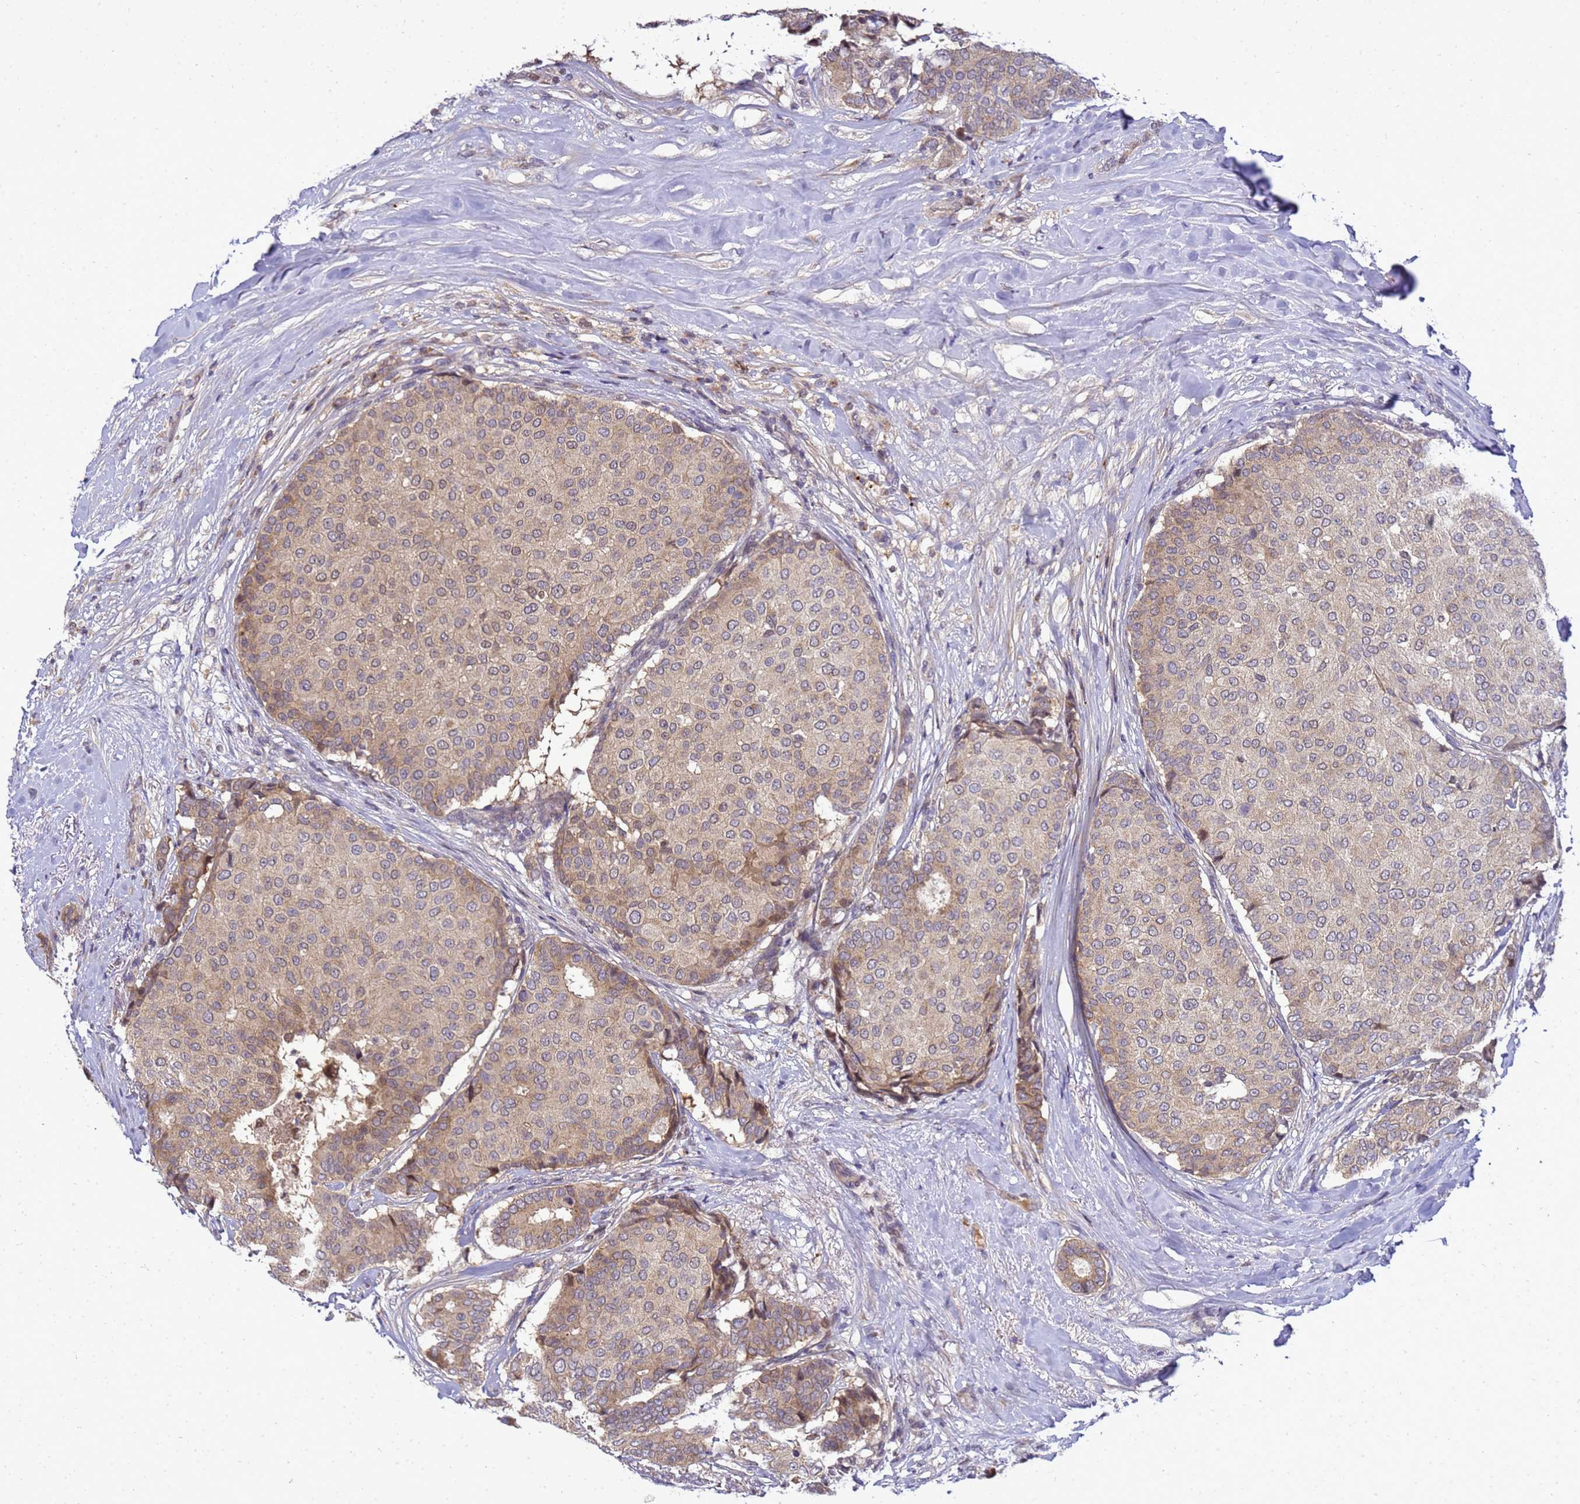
{"staining": {"intensity": "weak", "quantity": ">75%", "location": "cytoplasmic/membranous"}, "tissue": "breast cancer", "cell_type": "Tumor cells", "image_type": "cancer", "snomed": [{"axis": "morphology", "description": "Duct carcinoma"}, {"axis": "topography", "description": "Breast"}], "caption": "Protein staining of breast invasive ductal carcinoma tissue shows weak cytoplasmic/membranous expression in about >75% of tumor cells.", "gene": "TMEM74B", "patient": {"sex": "female", "age": 75}}